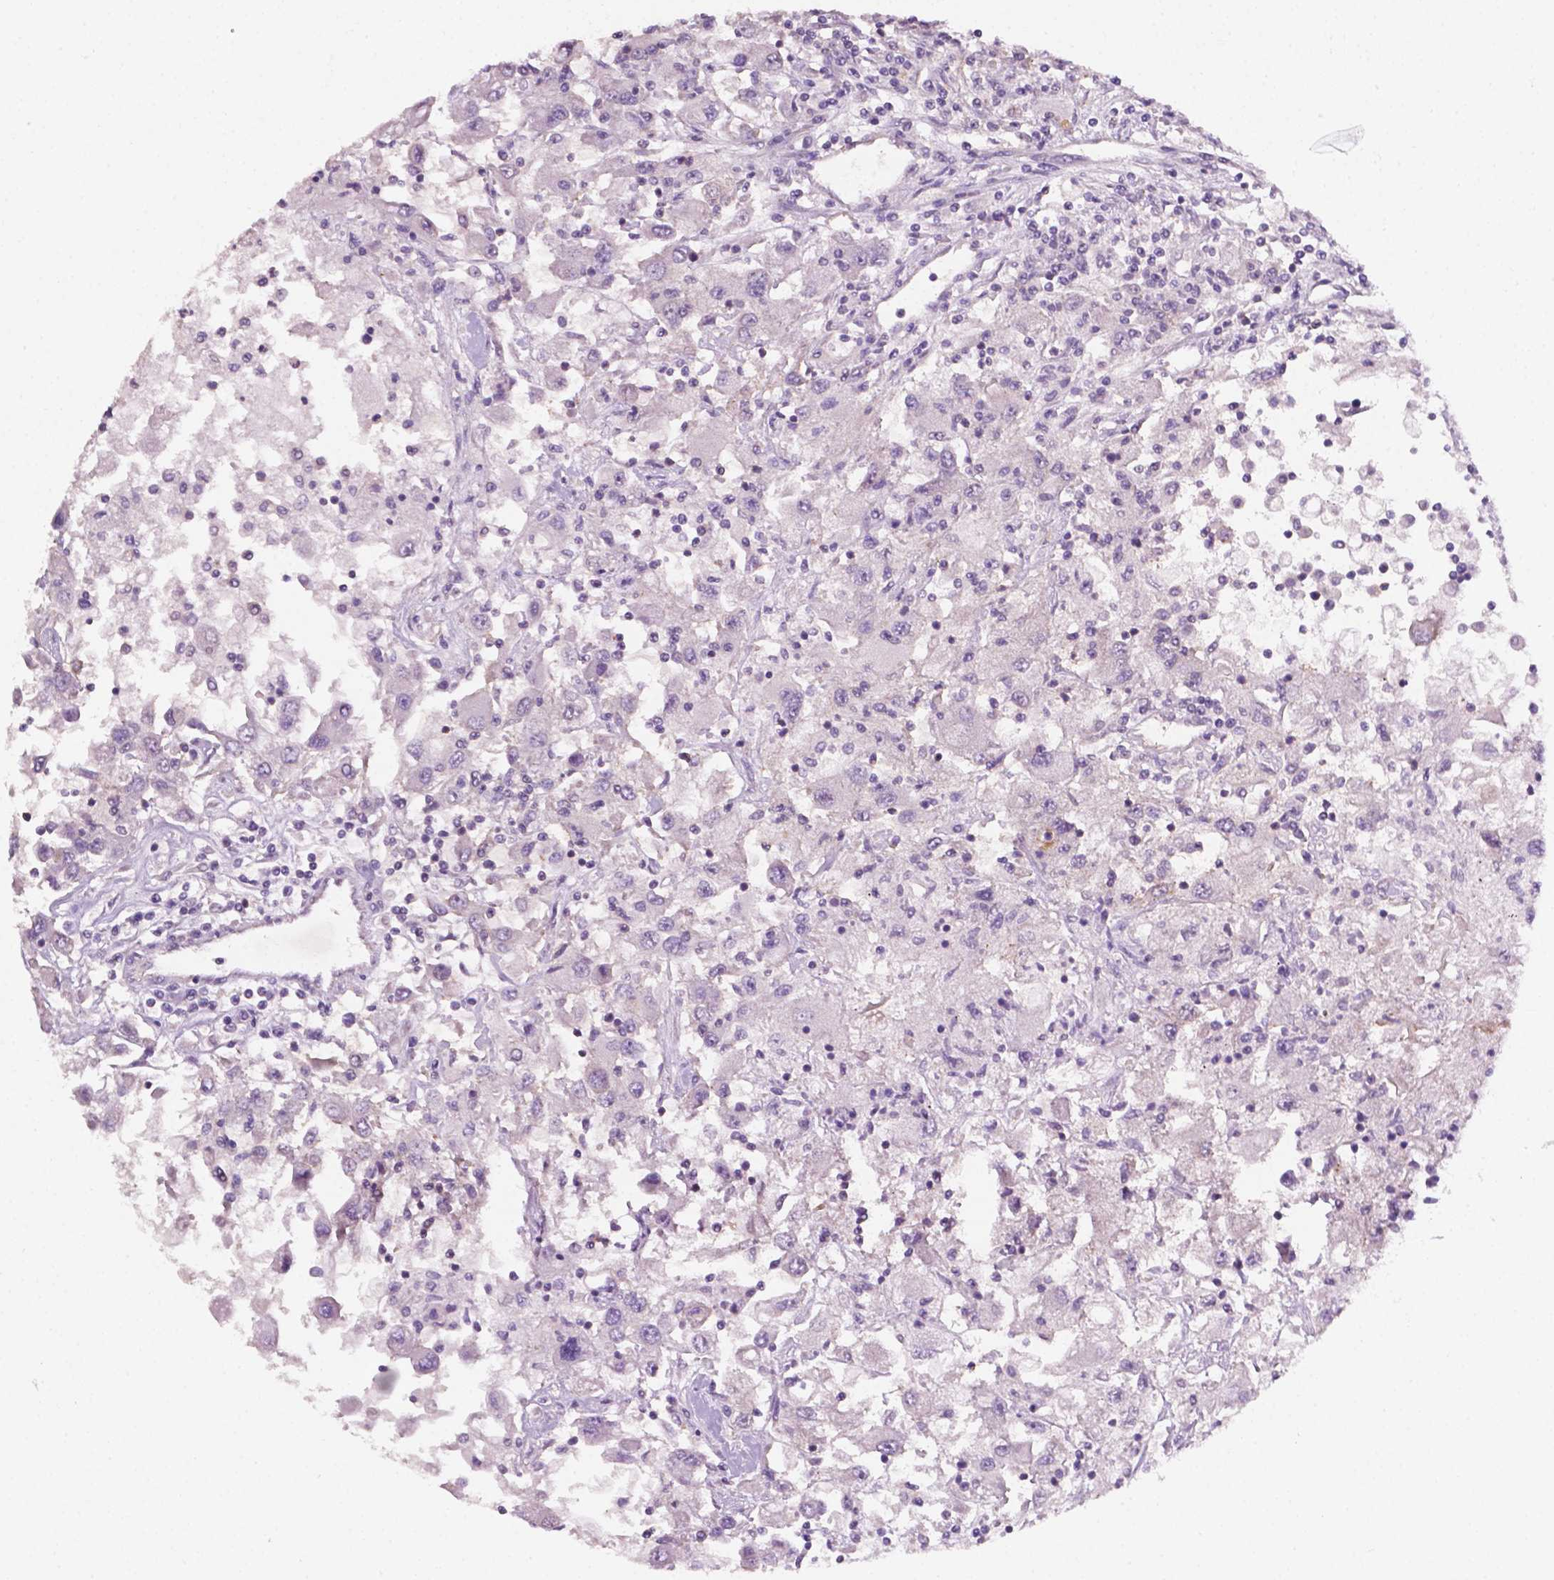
{"staining": {"intensity": "negative", "quantity": "none", "location": "none"}, "tissue": "renal cancer", "cell_type": "Tumor cells", "image_type": "cancer", "snomed": [{"axis": "morphology", "description": "Adenocarcinoma, NOS"}, {"axis": "topography", "description": "Kidney"}], "caption": "Tumor cells are negative for brown protein staining in adenocarcinoma (renal).", "gene": "EGFR", "patient": {"sex": "female", "age": 67}}